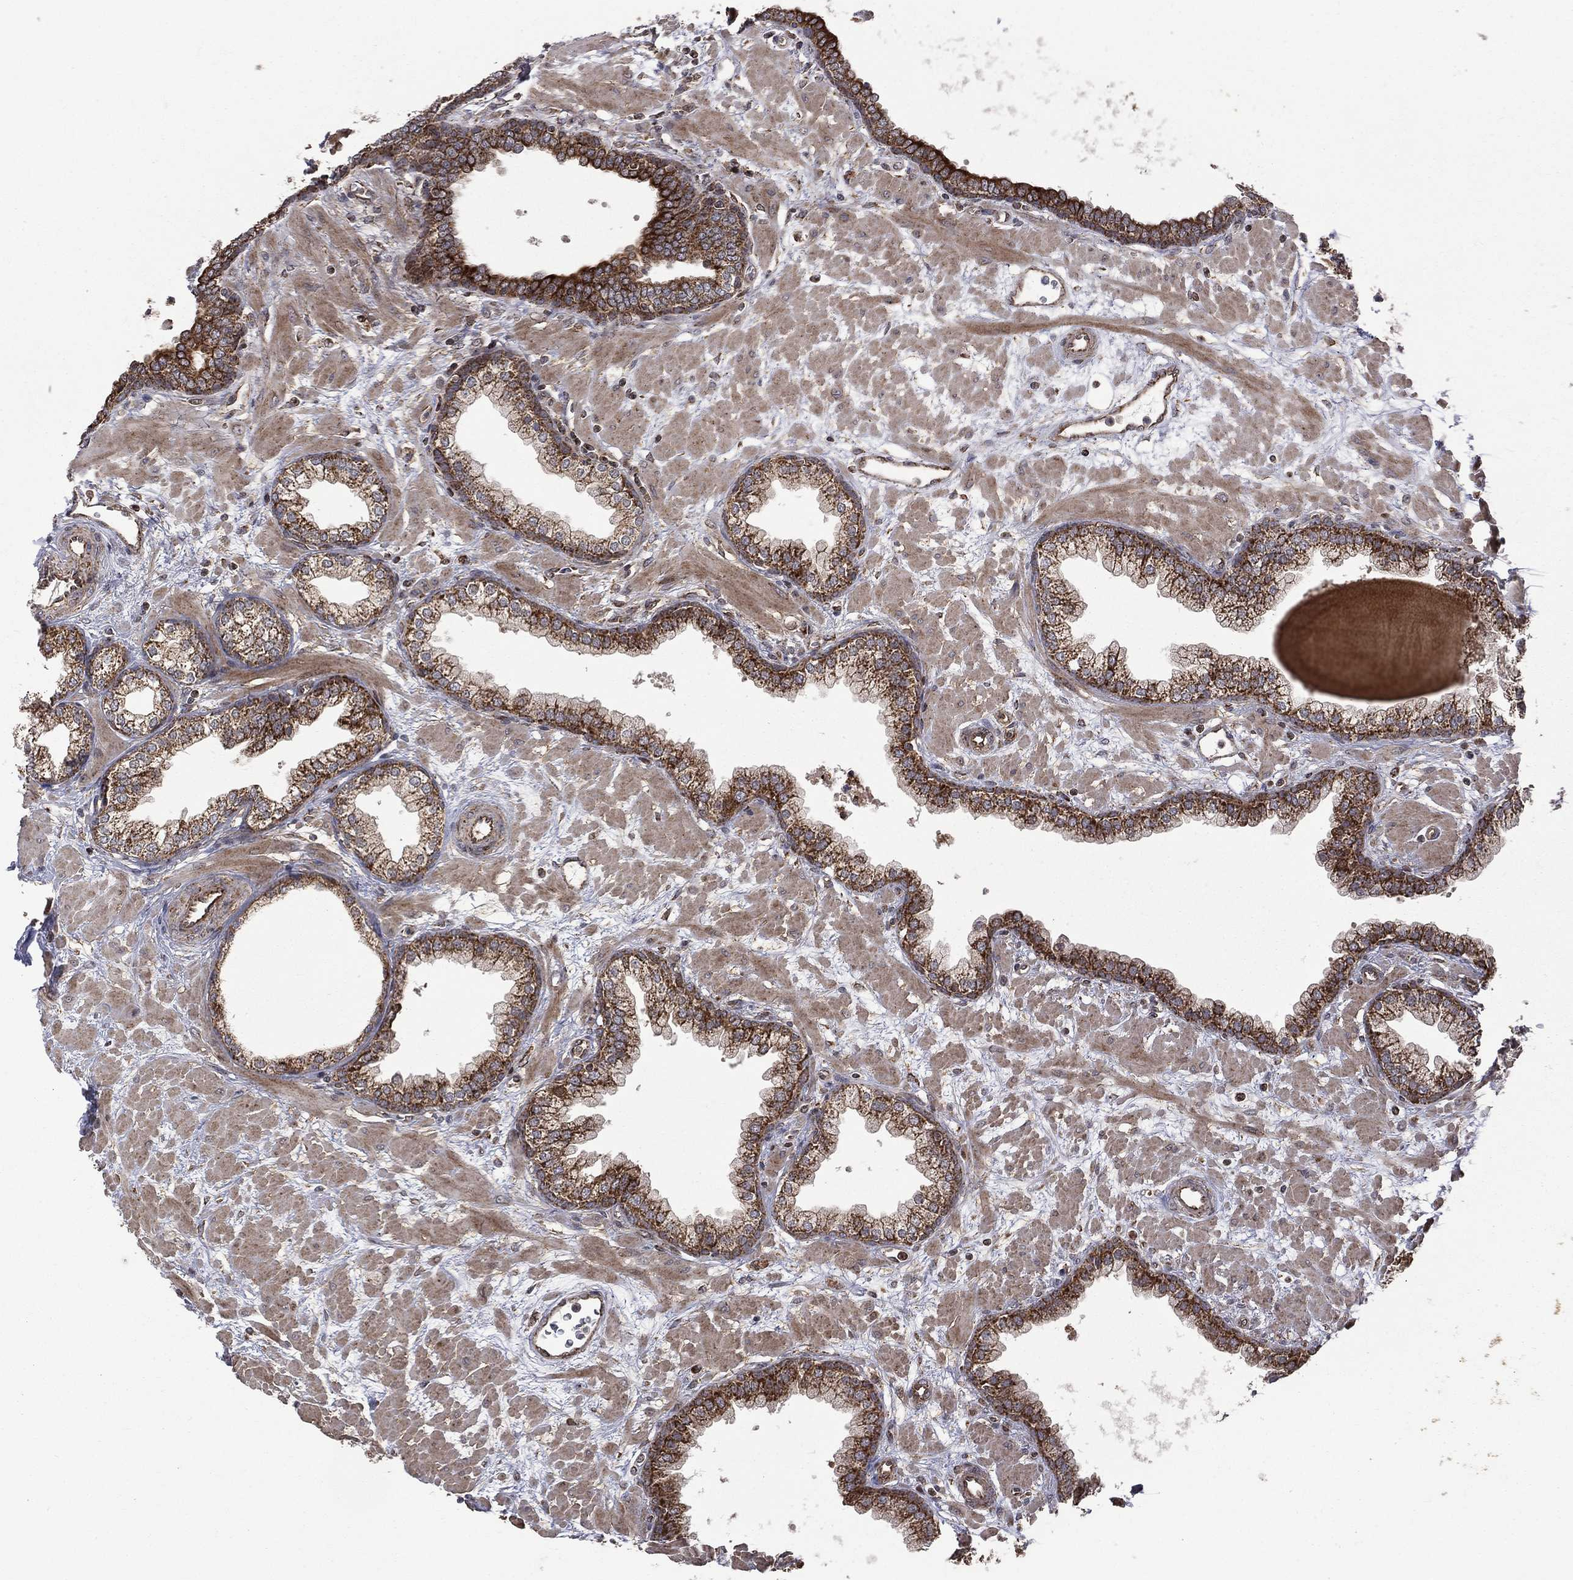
{"staining": {"intensity": "strong", "quantity": "25%-75%", "location": "cytoplasmic/membranous"}, "tissue": "prostate", "cell_type": "Glandular cells", "image_type": "normal", "snomed": [{"axis": "morphology", "description": "Normal tissue, NOS"}, {"axis": "topography", "description": "Prostate"}], "caption": "The immunohistochemical stain highlights strong cytoplasmic/membranous expression in glandular cells of normal prostate. (brown staining indicates protein expression, while blue staining denotes nuclei).", "gene": "GIMAP6", "patient": {"sex": "male", "age": 63}}